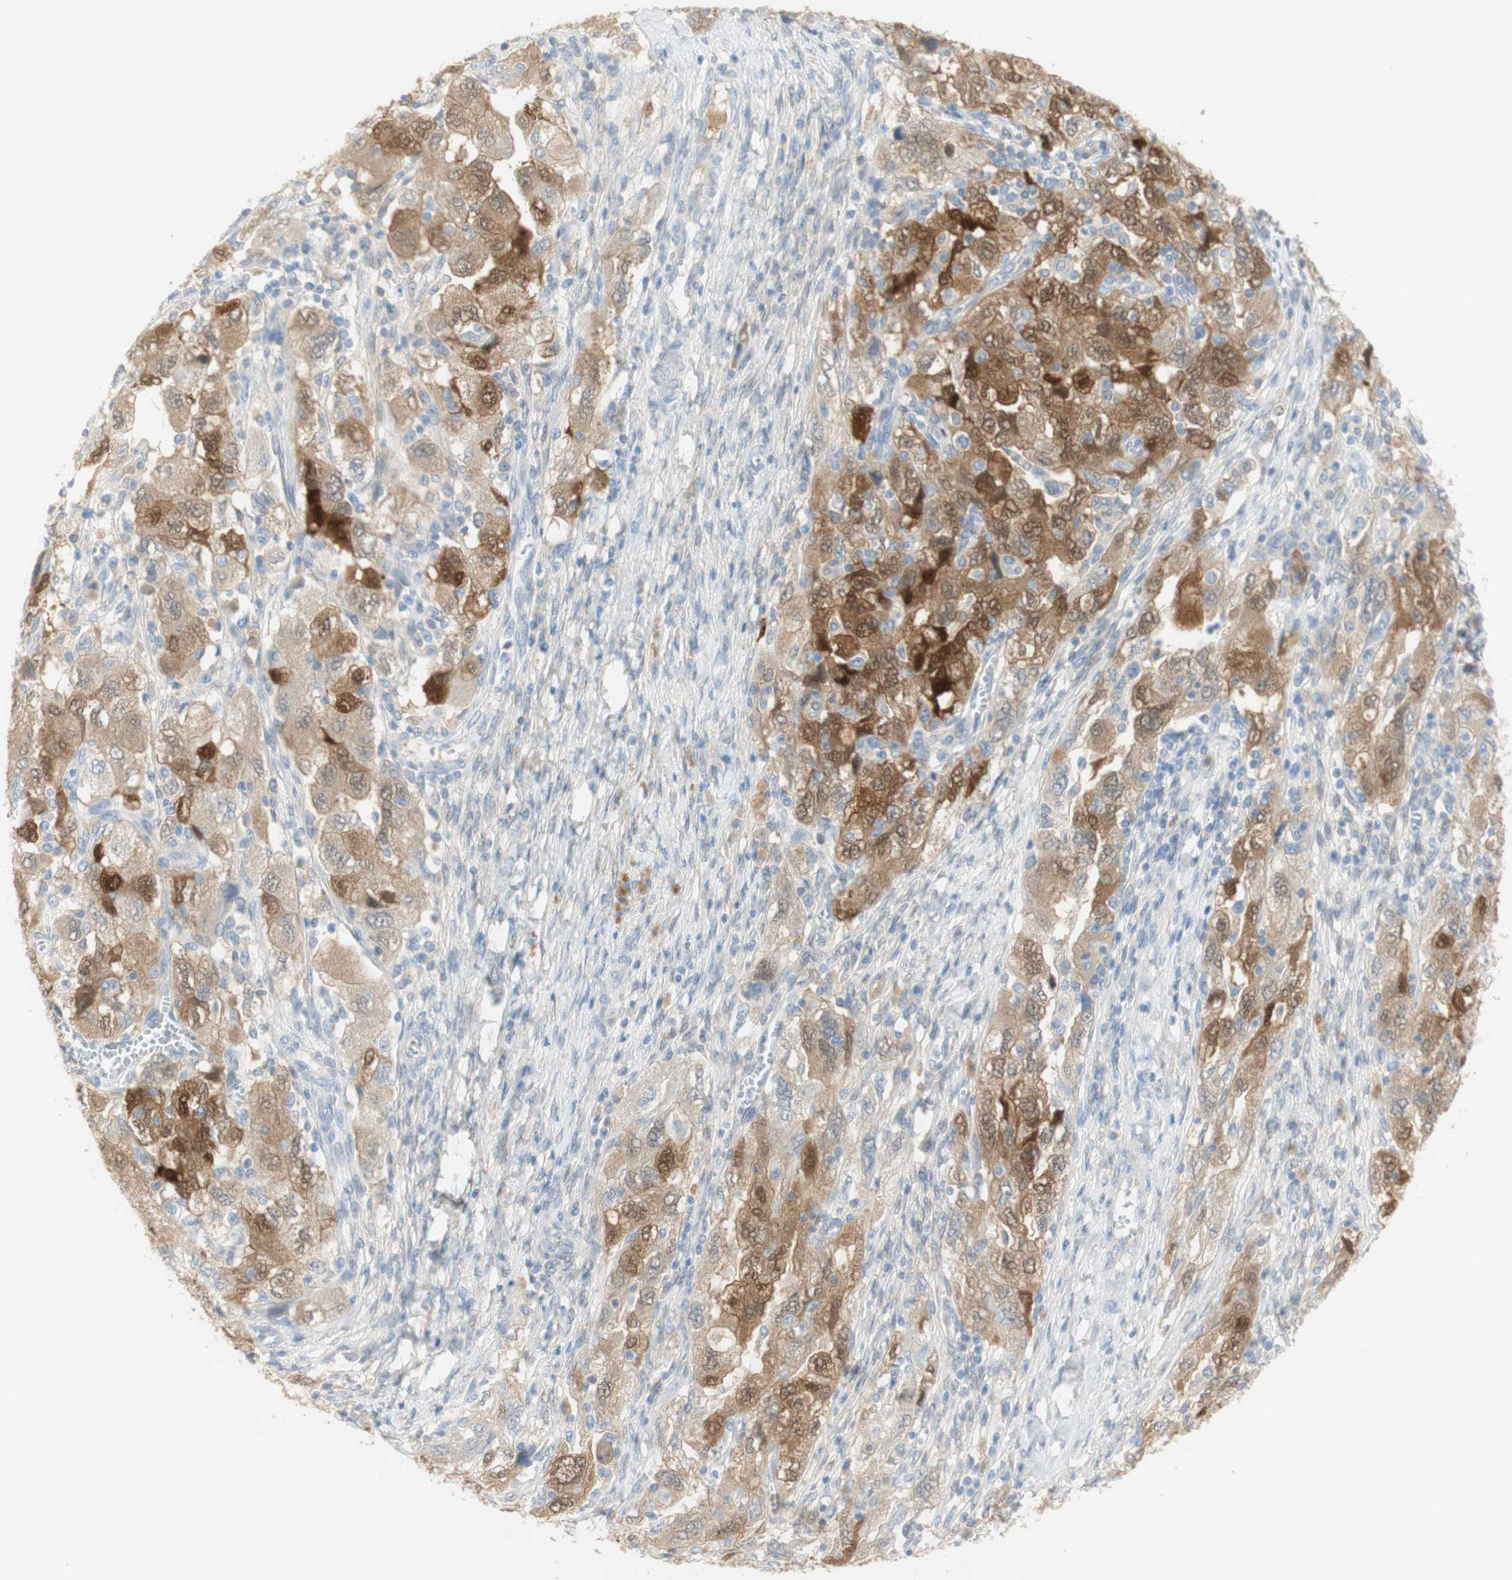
{"staining": {"intensity": "moderate", "quantity": ">75%", "location": "cytoplasmic/membranous,nuclear"}, "tissue": "ovarian cancer", "cell_type": "Tumor cells", "image_type": "cancer", "snomed": [{"axis": "morphology", "description": "Carcinoma, NOS"}, {"axis": "morphology", "description": "Cystadenocarcinoma, serous, NOS"}, {"axis": "topography", "description": "Ovary"}], "caption": "Immunohistochemical staining of human ovarian cancer (carcinoma) demonstrates medium levels of moderate cytoplasmic/membranous and nuclear expression in approximately >75% of tumor cells.", "gene": "SELENBP1", "patient": {"sex": "female", "age": 69}}